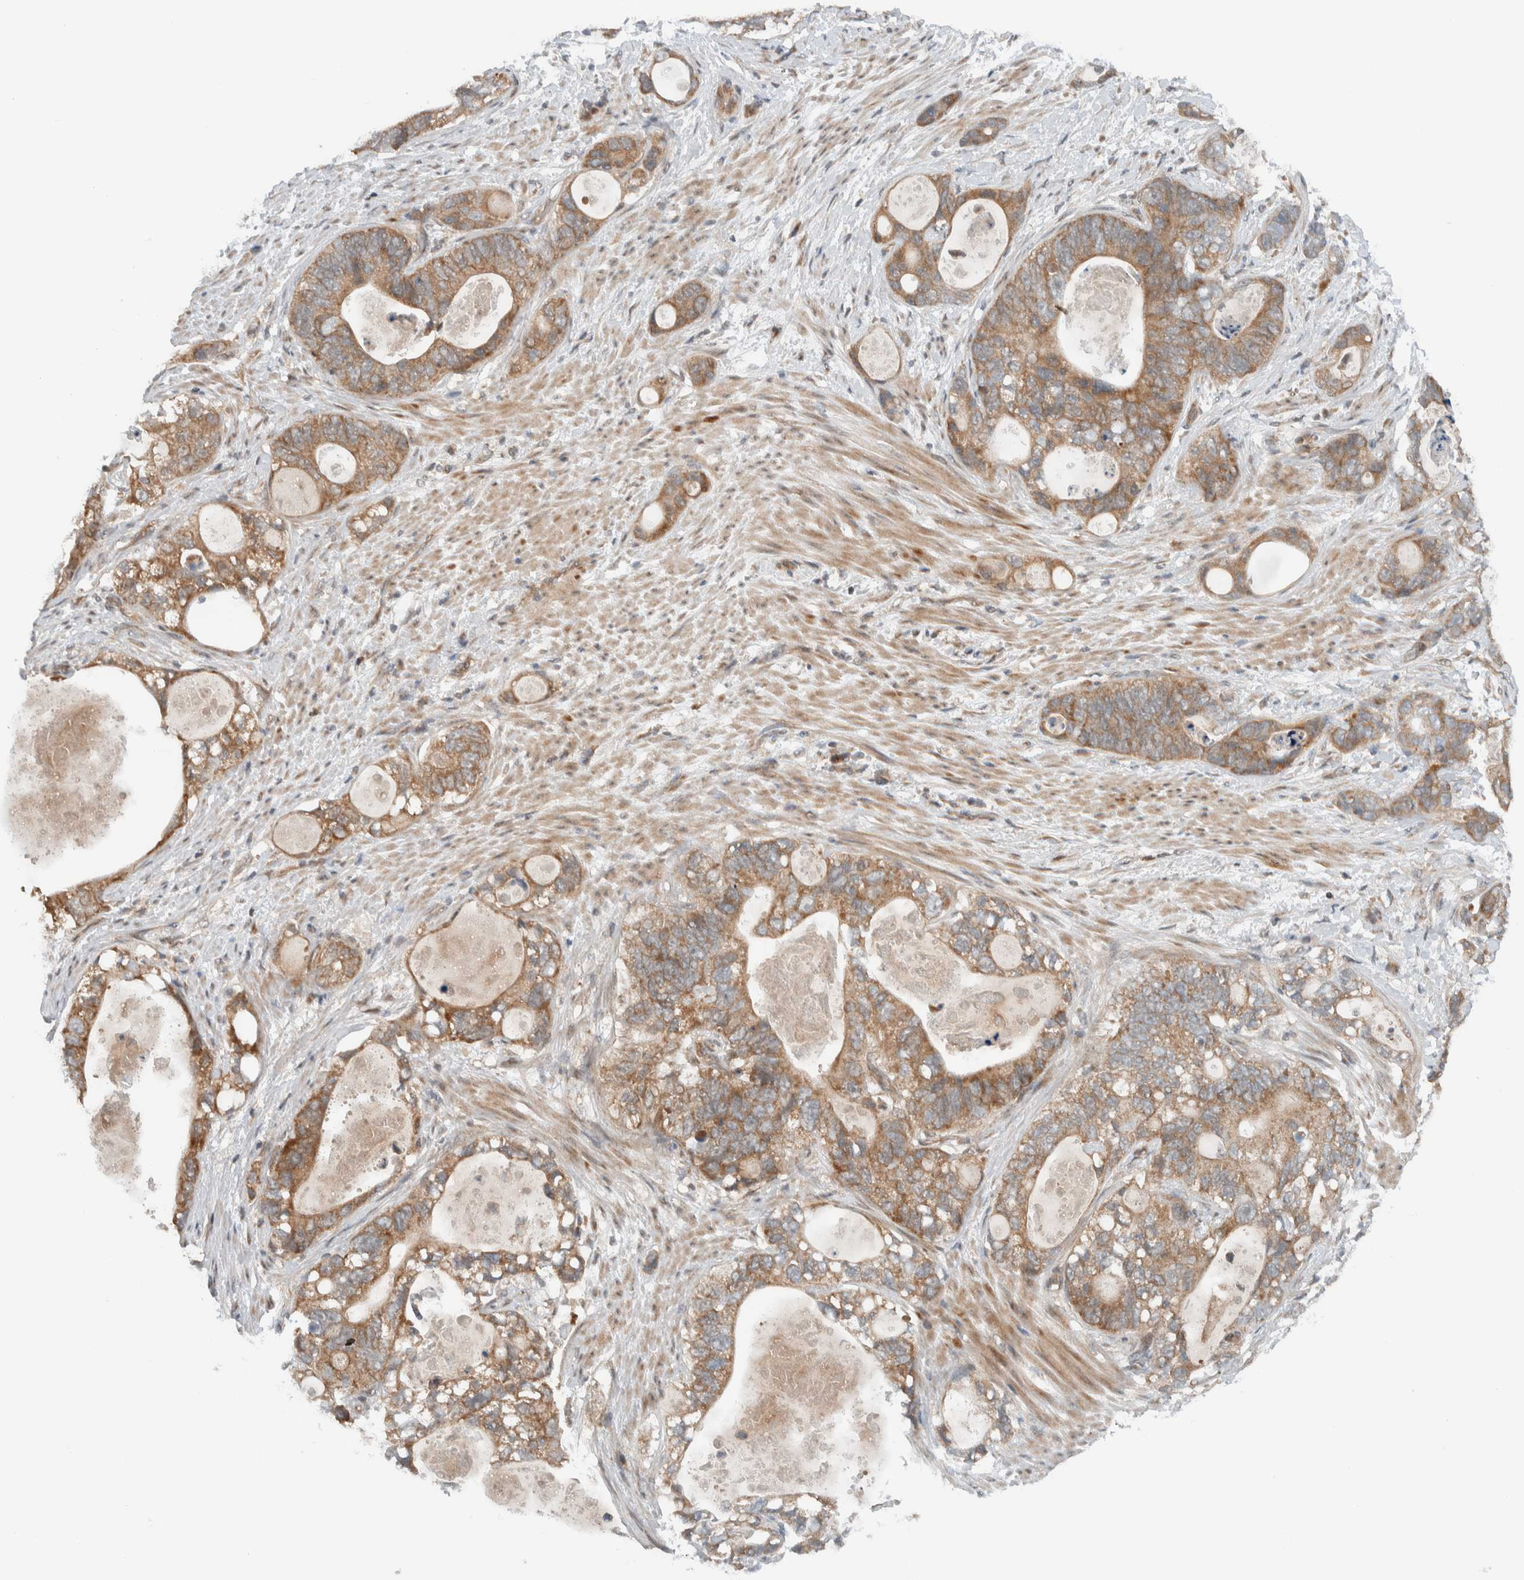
{"staining": {"intensity": "weak", "quantity": ">75%", "location": "cytoplasmic/membranous"}, "tissue": "stomach cancer", "cell_type": "Tumor cells", "image_type": "cancer", "snomed": [{"axis": "morphology", "description": "Normal tissue, NOS"}, {"axis": "morphology", "description": "Adenocarcinoma, NOS"}, {"axis": "topography", "description": "Stomach"}], "caption": "Protein staining of stomach cancer (adenocarcinoma) tissue reveals weak cytoplasmic/membranous positivity in about >75% of tumor cells.", "gene": "KLHL6", "patient": {"sex": "female", "age": 89}}